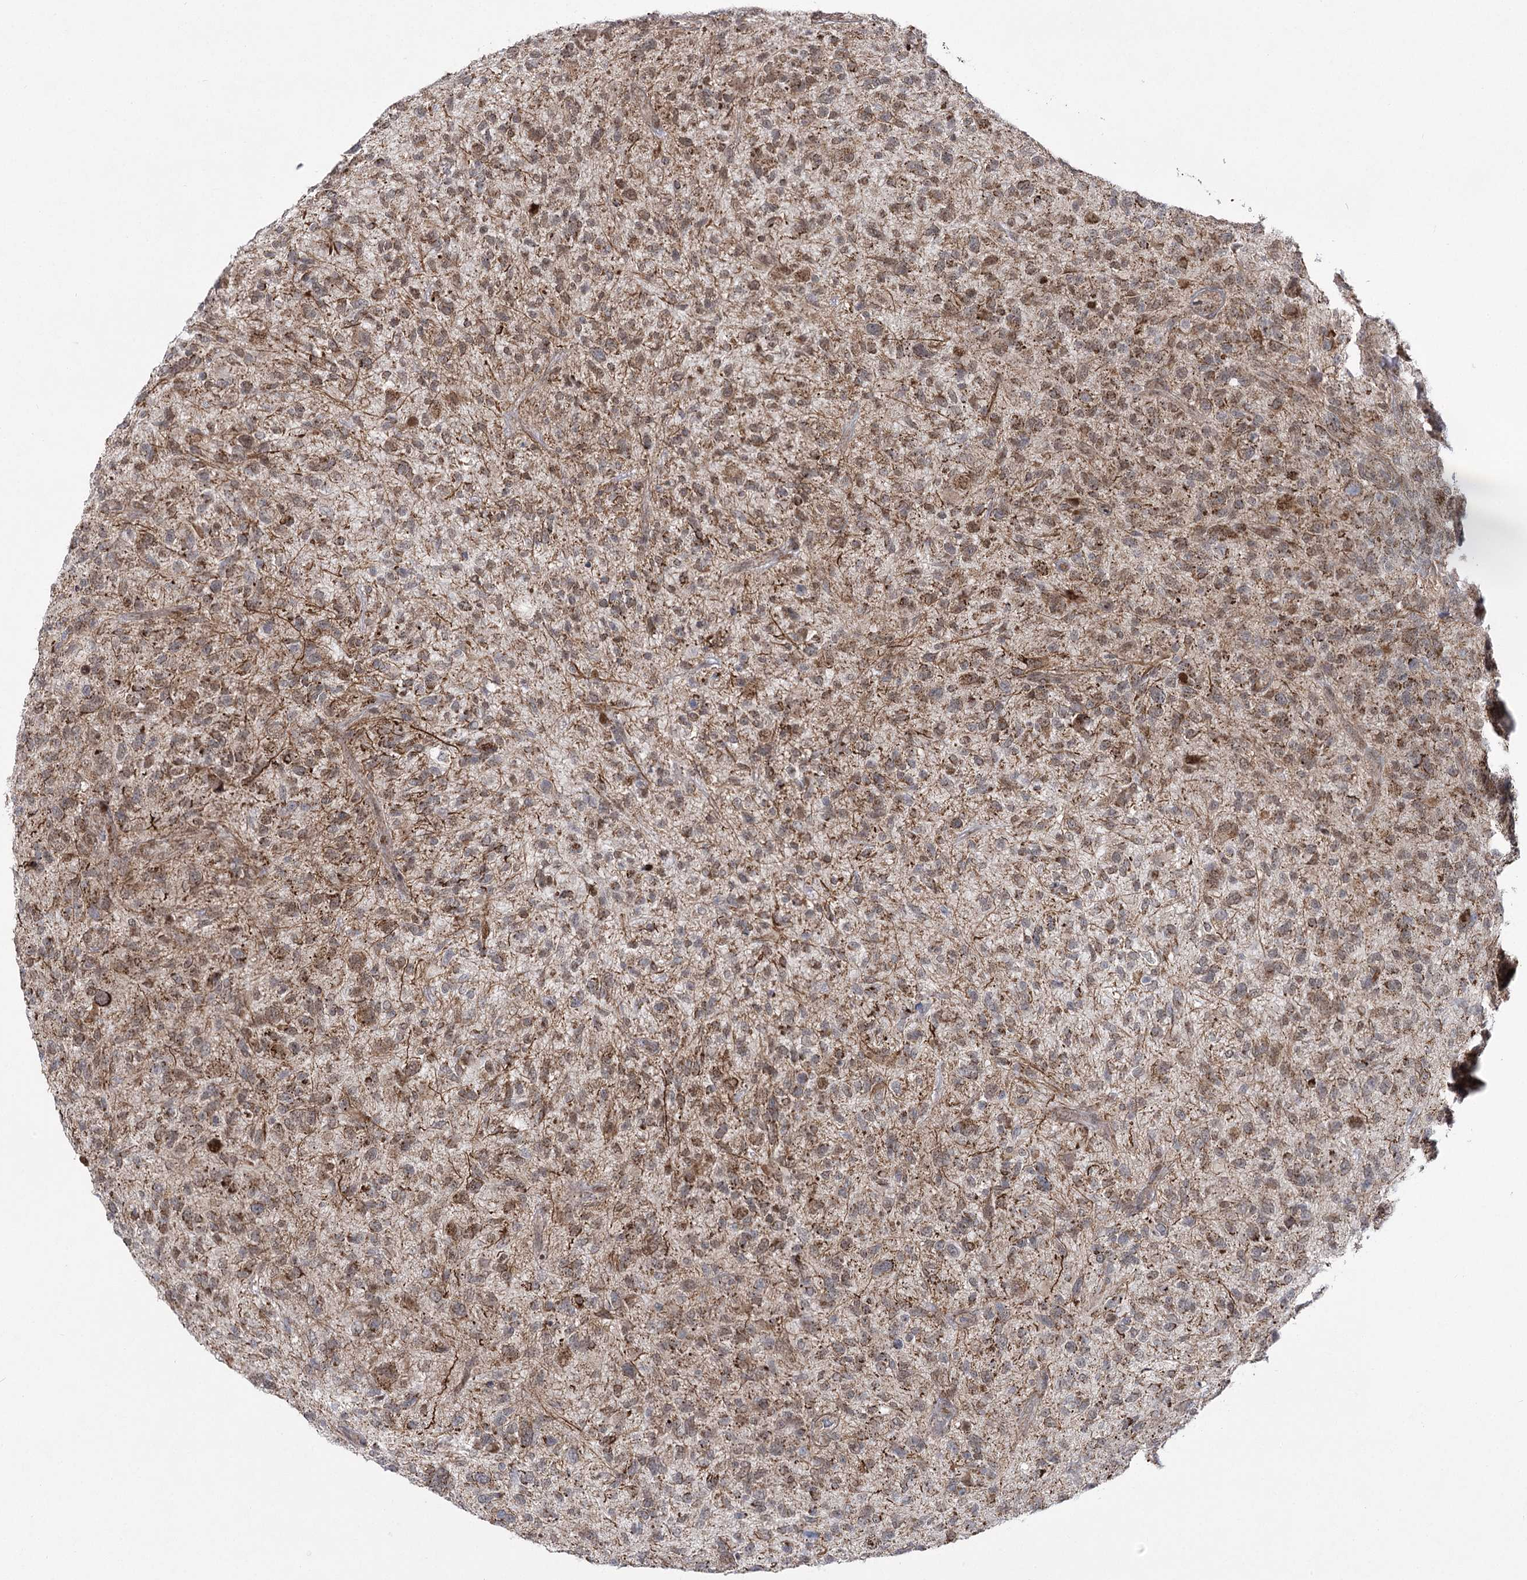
{"staining": {"intensity": "moderate", "quantity": ">75%", "location": "cytoplasmic/membranous,nuclear"}, "tissue": "glioma", "cell_type": "Tumor cells", "image_type": "cancer", "snomed": [{"axis": "morphology", "description": "Glioma, malignant, High grade"}, {"axis": "topography", "description": "Brain"}], "caption": "IHC image of neoplastic tissue: human malignant glioma (high-grade) stained using immunohistochemistry reveals medium levels of moderate protein expression localized specifically in the cytoplasmic/membranous and nuclear of tumor cells, appearing as a cytoplasmic/membranous and nuclear brown color.", "gene": "SLC4A1AP", "patient": {"sex": "male", "age": 47}}